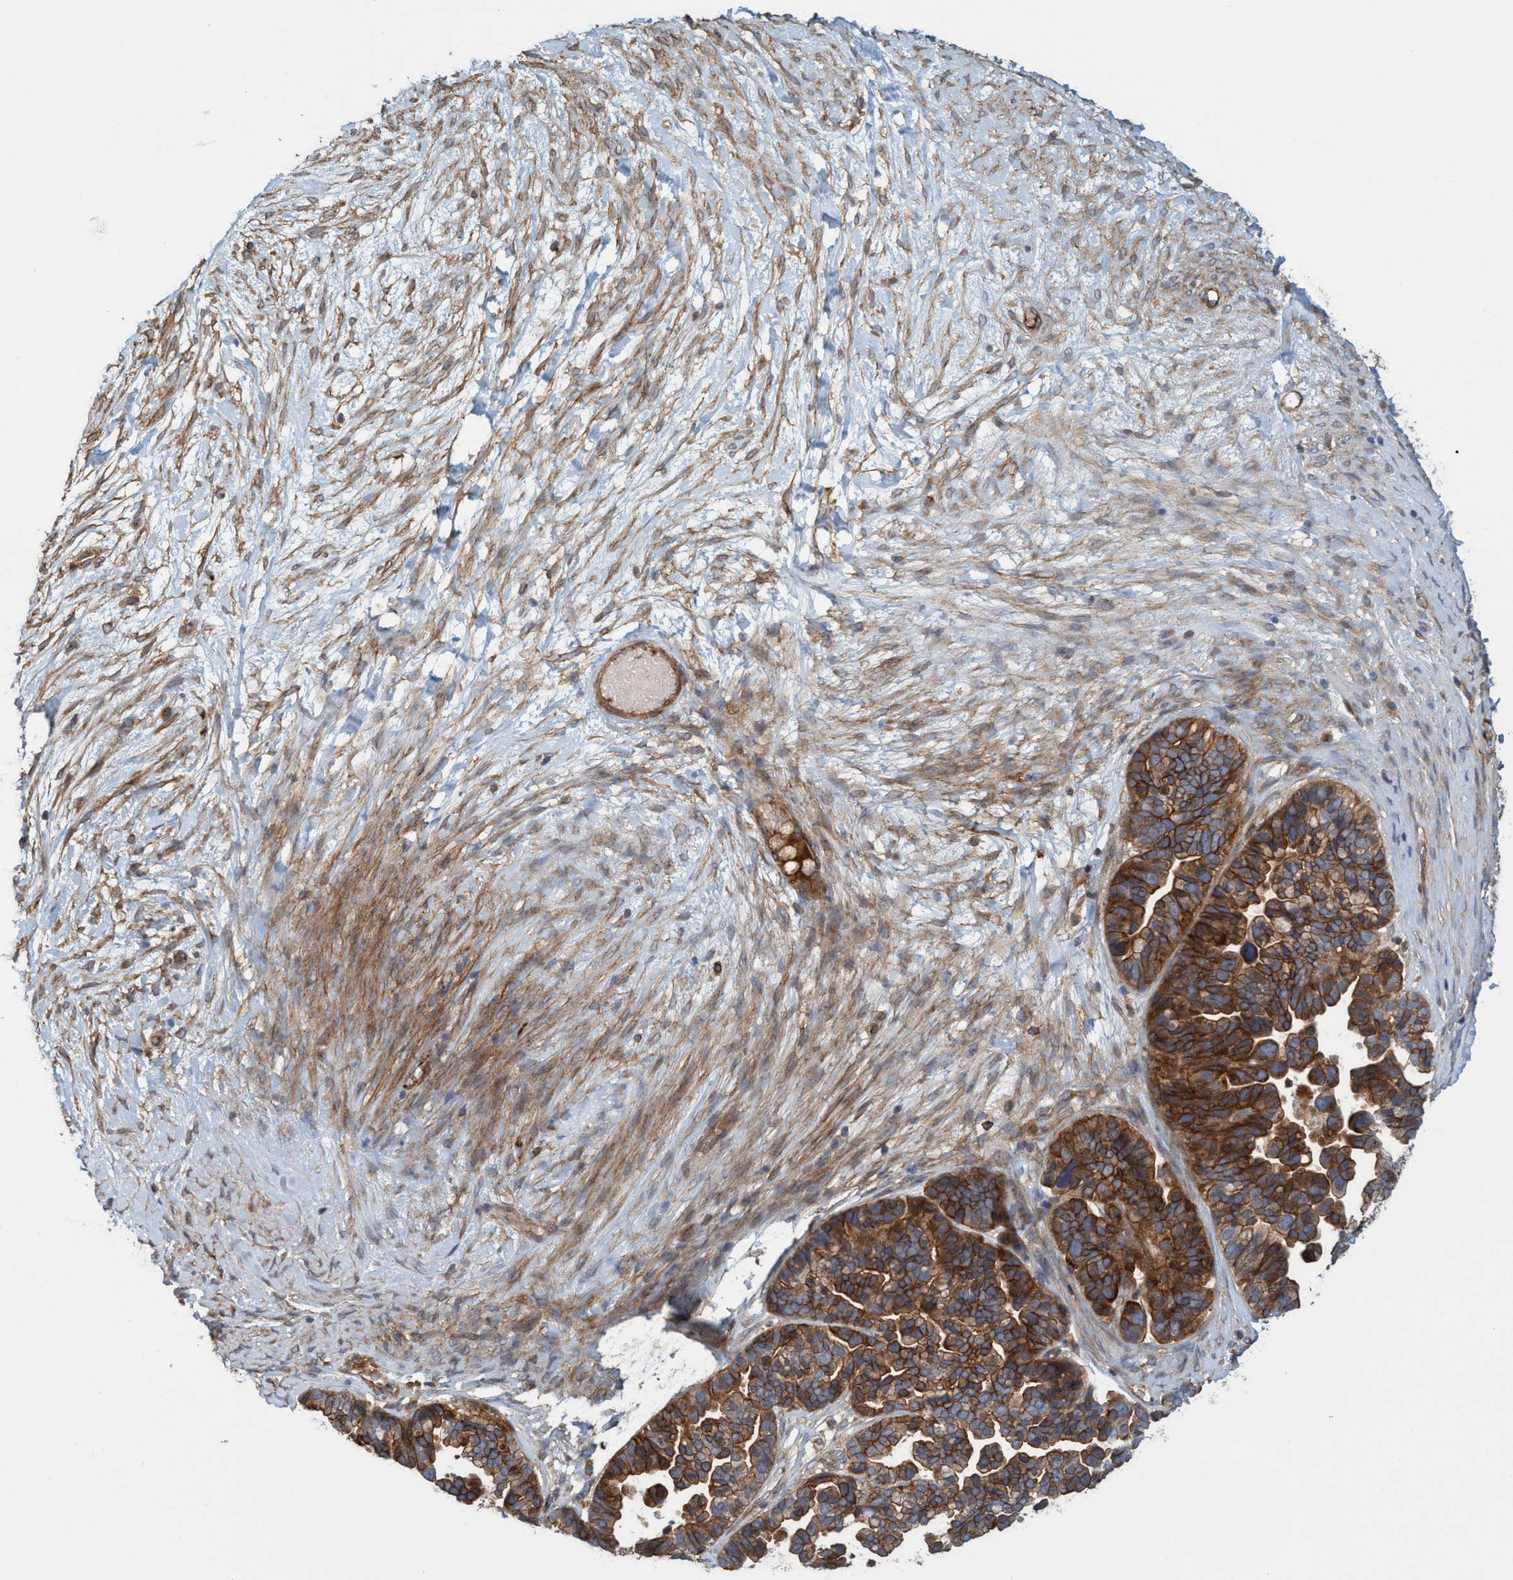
{"staining": {"intensity": "strong", "quantity": ">75%", "location": "cytoplasmic/membranous"}, "tissue": "ovarian cancer", "cell_type": "Tumor cells", "image_type": "cancer", "snomed": [{"axis": "morphology", "description": "Cystadenocarcinoma, serous, NOS"}, {"axis": "topography", "description": "Ovary"}], "caption": "Strong cytoplasmic/membranous protein positivity is identified in about >75% of tumor cells in serous cystadenocarcinoma (ovarian).", "gene": "SPECC1", "patient": {"sex": "female", "age": 56}}